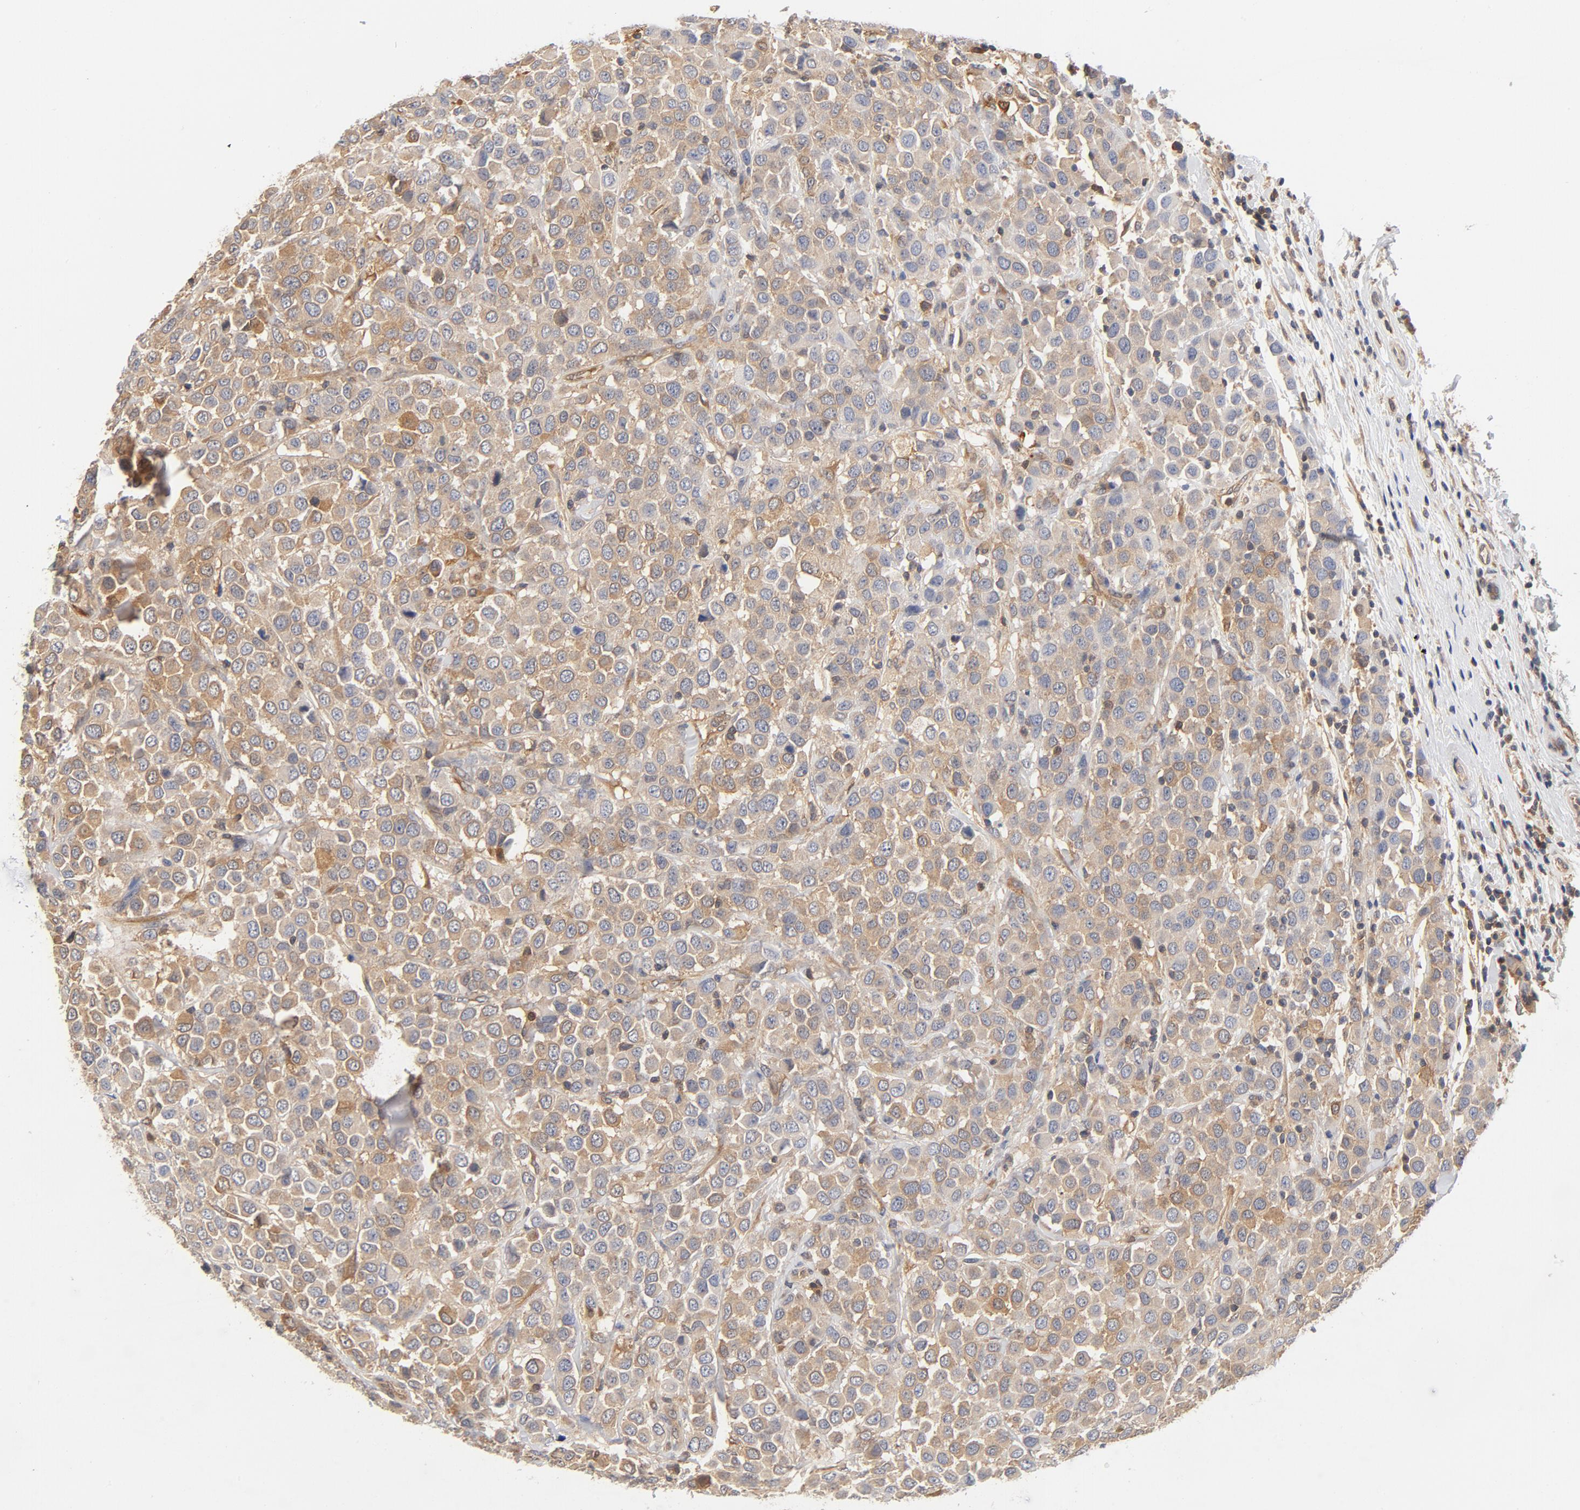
{"staining": {"intensity": "weak", "quantity": "25%-75%", "location": "cytoplasmic/membranous"}, "tissue": "breast cancer", "cell_type": "Tumor cells", "image_type": "cancer", "snomed": [{"axis": "morphology", "description": "Duct carcinoma"}, {"axis": "topography", "description": "Breast"}], "caption": "Immunohistochemistry micrograph of neoplastic tissue: human invasive ductal carcinoma (breast) stained using immunohistochemistry demonstrates low levels of weak protein expression localized specifically in the cytoplasmic/membranous of tumor cells, appearing as a cytoplasmic/membranous brown color.", "gene": "ASMTL", "patient": {"sex": "female", "age": 61}}